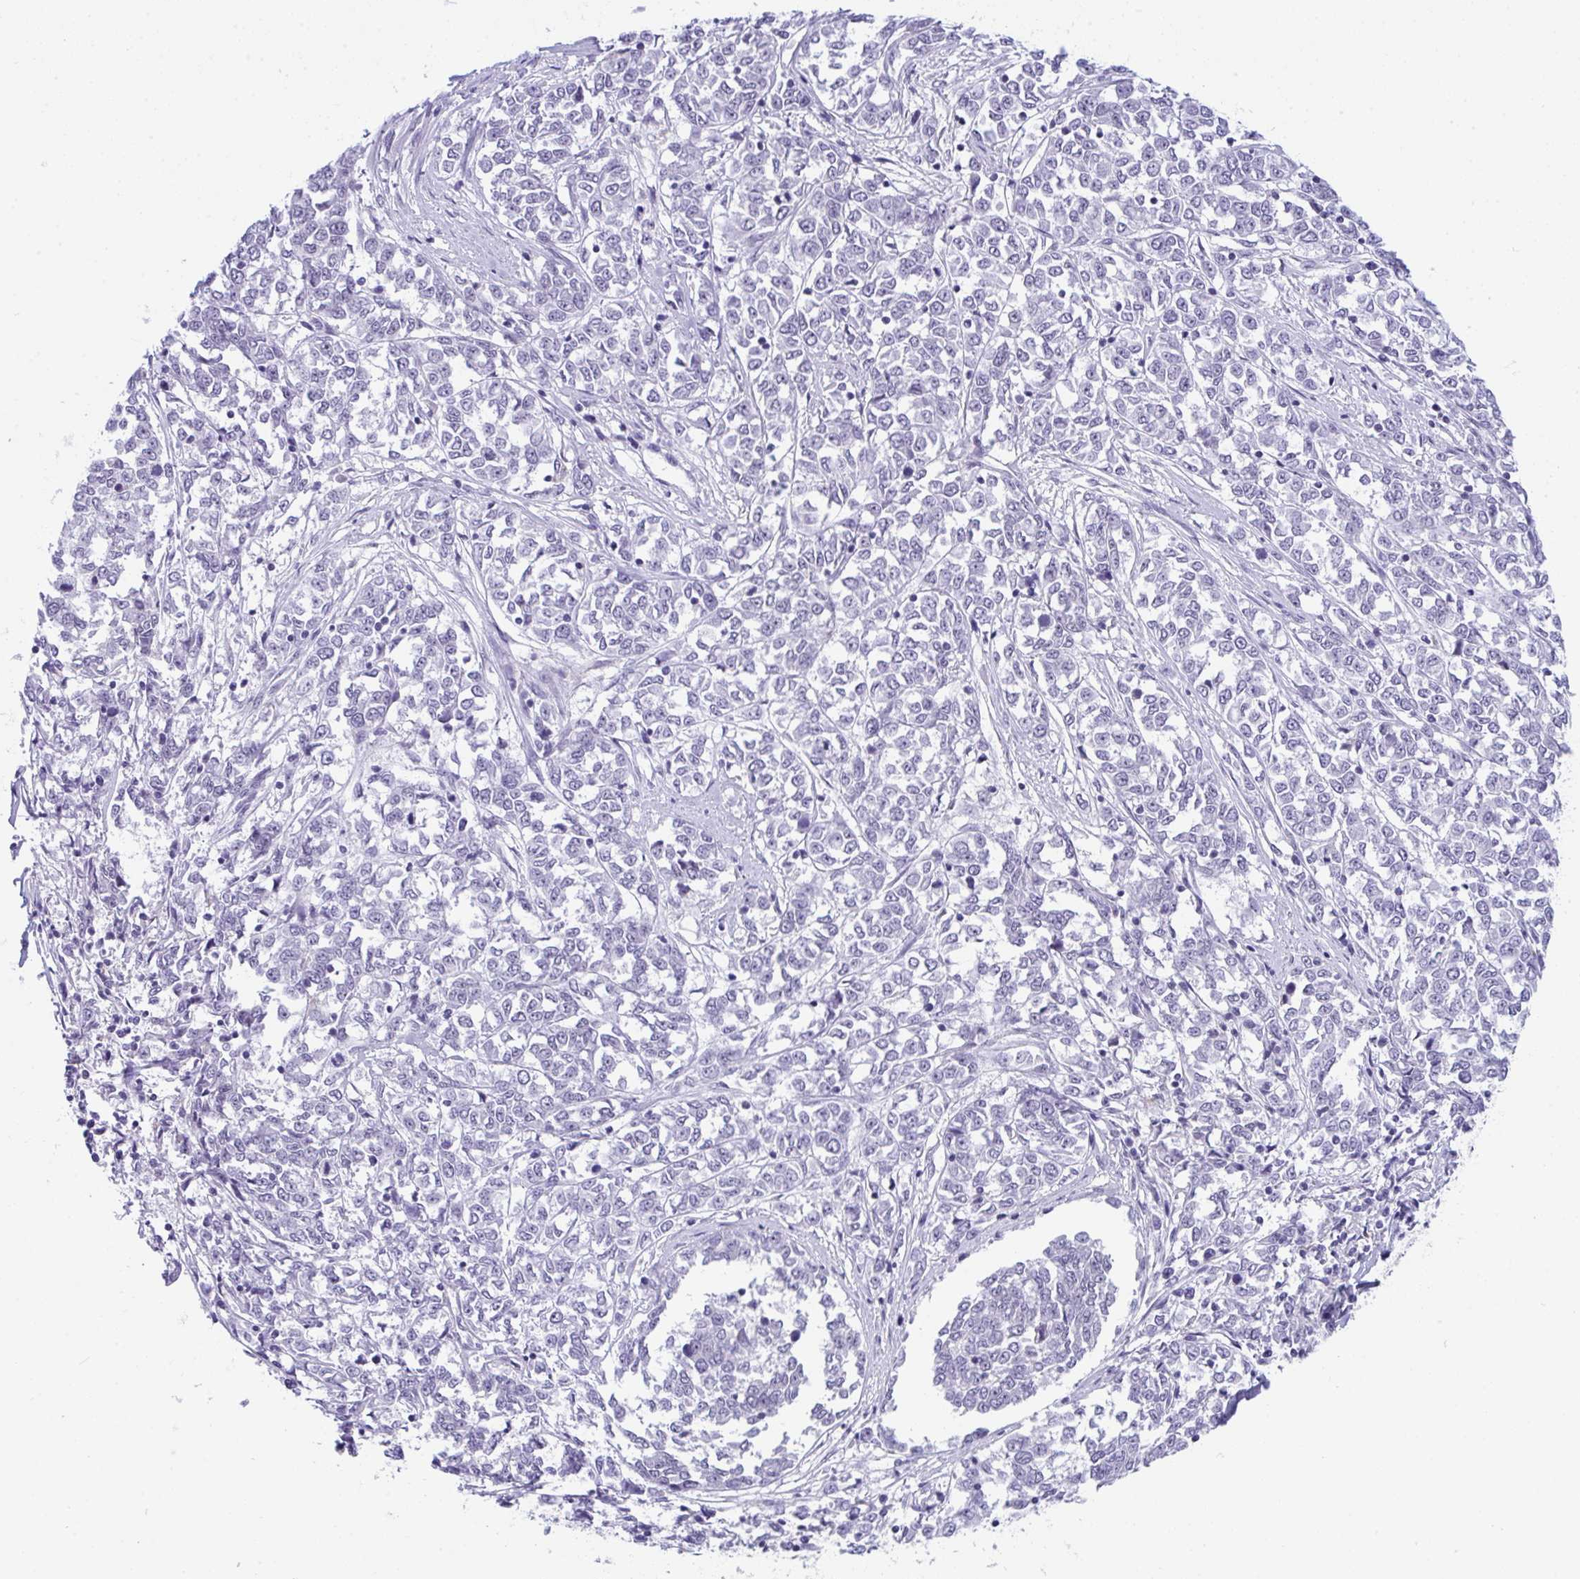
{"staining": {"intensity": "negative", "quantity": "none", "location": "none"}, "tissue": "melanoma", "cell_type": "Tumor cells", "image_type": "cancer", "snomed": [{"axis": "morphology", "description": "Malignant melanoma, NOS"}, {"axis": "topography", "description": "Skin"}], "caption": "Immunohistochemistry of human malignant melanoma displays no staining in tumor cells.", "gene": "CDK13", "patient": {"sex": "female", "age": 72}}